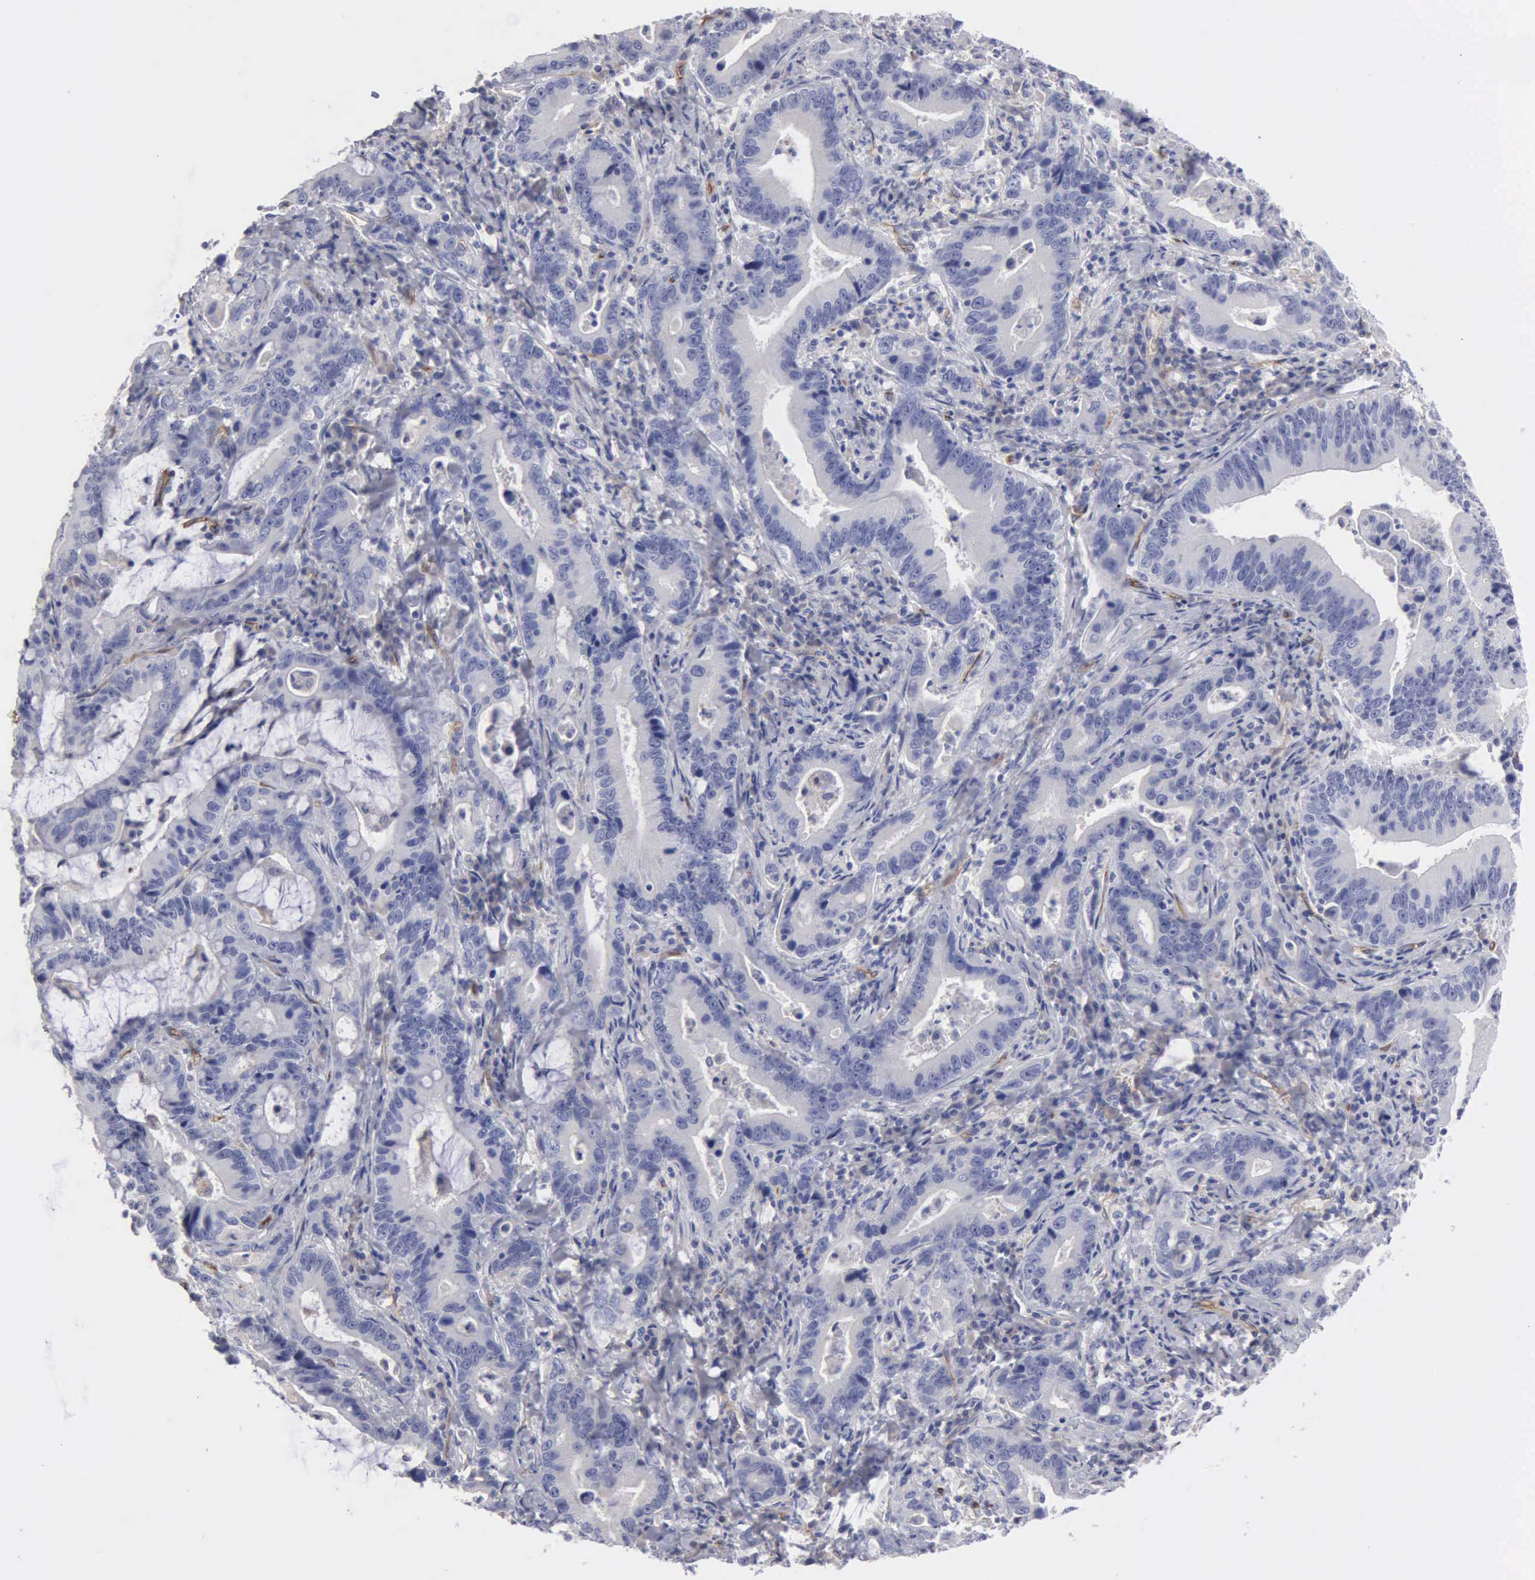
{"staining": {"intensity": "negative", "quantity": "none", "location": "none"}, "tissue": "stomach cancer", "cell_type": "Tumor cells", "image_type": "cancer", "snomed": [{"axis": "morphology", "description": "Adenocarcinoma, NOS"}, {"axis": "topography", "description": "Stomach, upper"}], "caption": "This is an immunohistochemistry (IHC) photomicrograph of stomach cancer. There is no staining in tumor cells.", "gene": "RDX", "patient": {"sex": "male", "age": 63}}